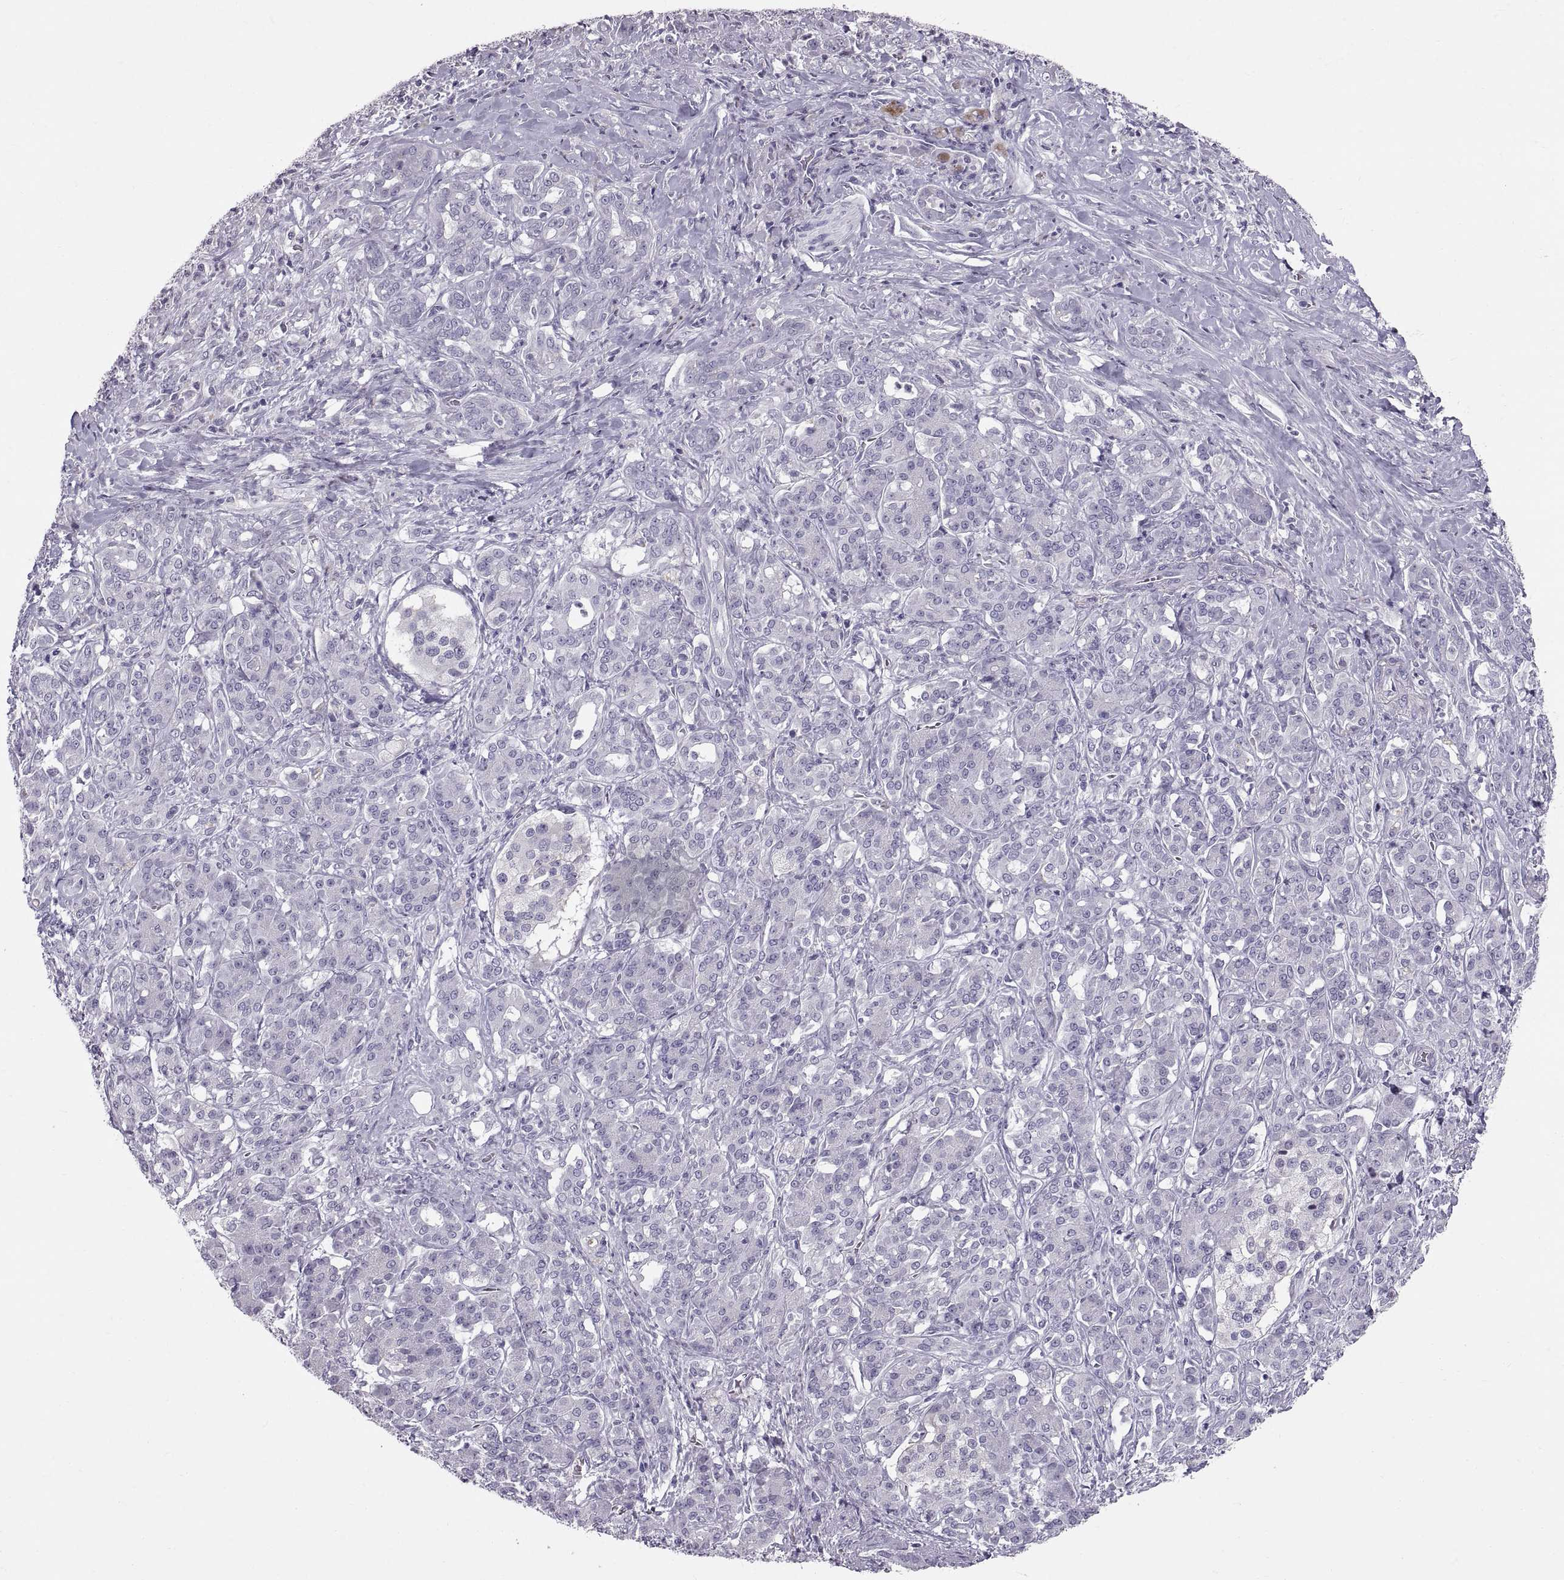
{"staining": {"intensity": "negative", "quantity": "none", "location": "none"}, "tissue": "pancreatic cancer", "cell_type": "Tumor cells", "image_type": "cancer", "snomed": [{"axis": "morphology", "description": "Normal tissue, NOS"}, {"axis": "morphology", "description": "Inflammation, NOS"}, {"axis": "morphology", "description": "Adenocarcinoma, NOS"}, {"axis": "topography", "description": "Pancreas"}], "caption": "High power microscopy image of an IHC histopathology image of pancreatic cancer (adenocarcinoma), revealing no significant expression in tumor cells.", "gene": "SPACDR", "patient": {"sex": "male", "age": 57}}